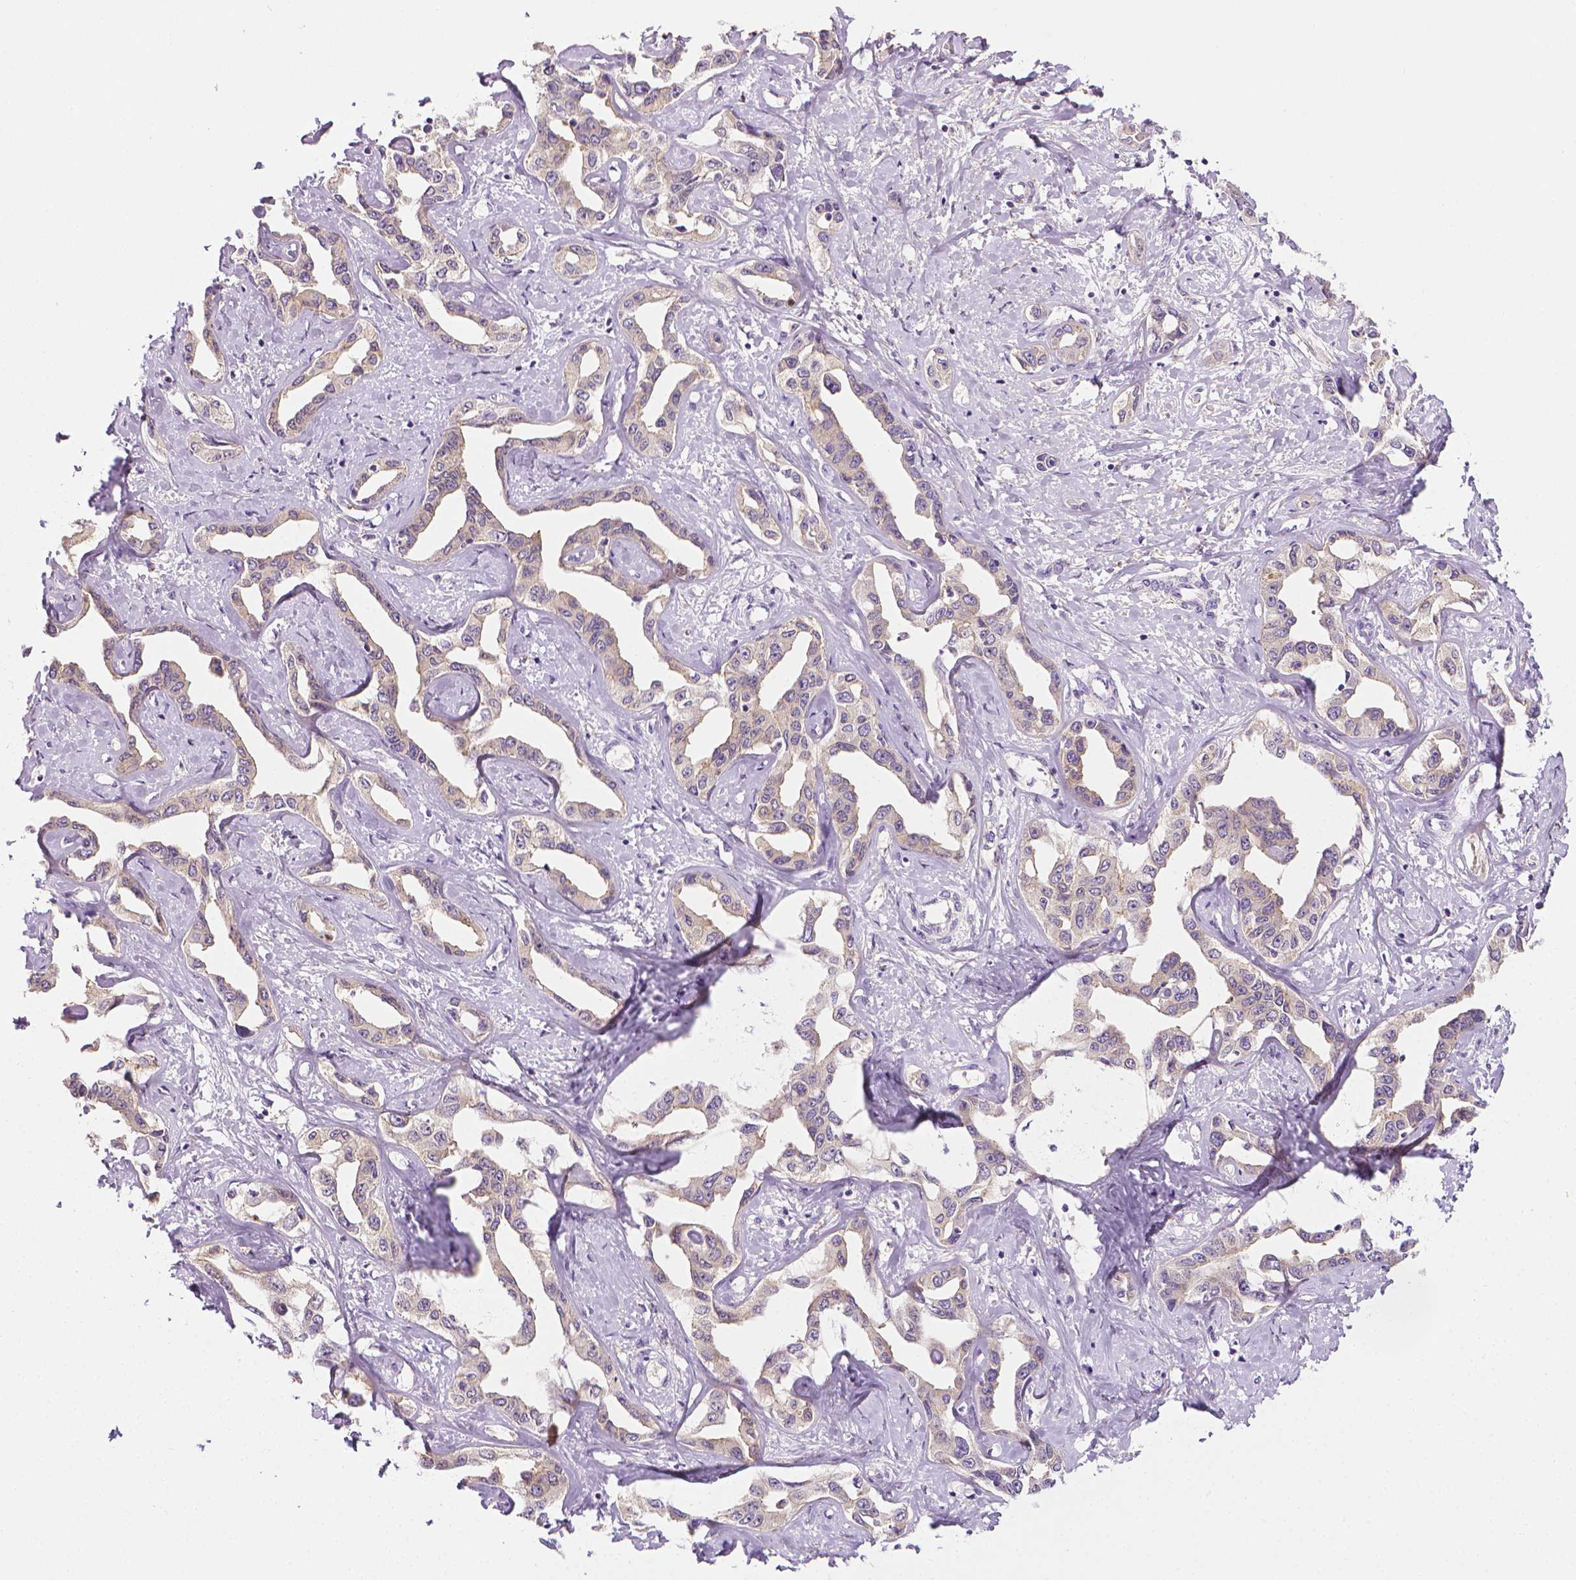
{"staining": {"intensity": "weak", "quantity": "<25%", "location": "cytoplasmic/membranous"}, "tissue": "liver cancer", "cell_type": "Tumor cells", "image_type": "cancer", "snomed": [{"axis": "morphology", "description": "Cholangiocarcinoma"}, {"axis": "topography", "description": "Liver"}], "caption": "IHC image of human cholangiocarcinoma (liver) stained for a protein (brown), which shows no staining in tumor cells.", "gene": "MCOLN3", "patient": {"sex": "male", "age": 59}}